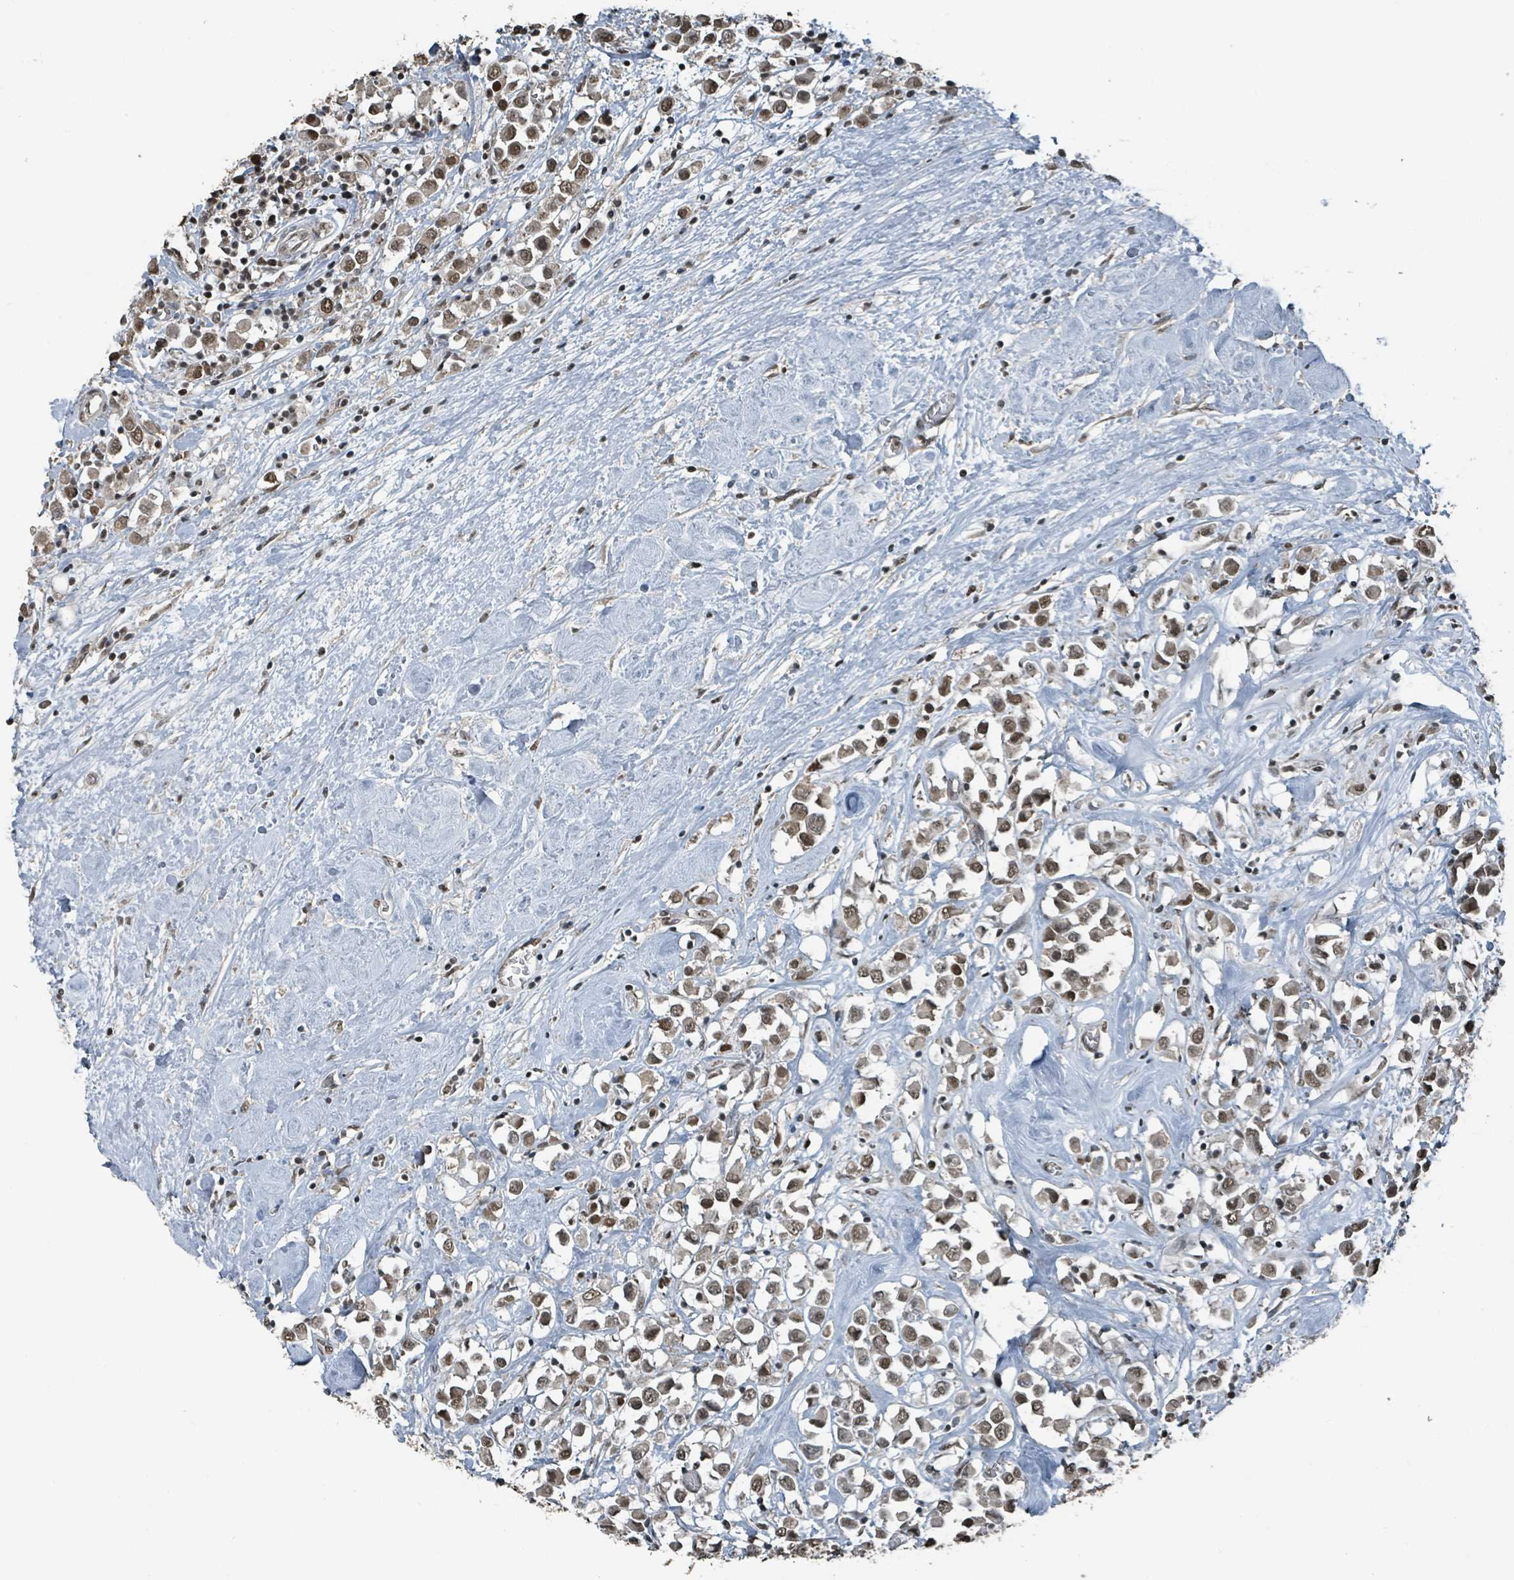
{"staining": {"intensity": "moderate", "quantity": ">75%", "location": "nuclear"}, "tissue": "breast cancer", "cell_type": "Tumor cells", "image_type": "cancer", "snomed": [{"axis": "morphology", "description": "Duct carcinoma"}, {"axis": "topography", "description": "Breast"}], "caption": "Breast infiltrating ductal carcinoma stained with a protein marker displays moderate staining in tumor cells.", "gene": "PHIP", "patient": {"sex": "female", "age": 61}}